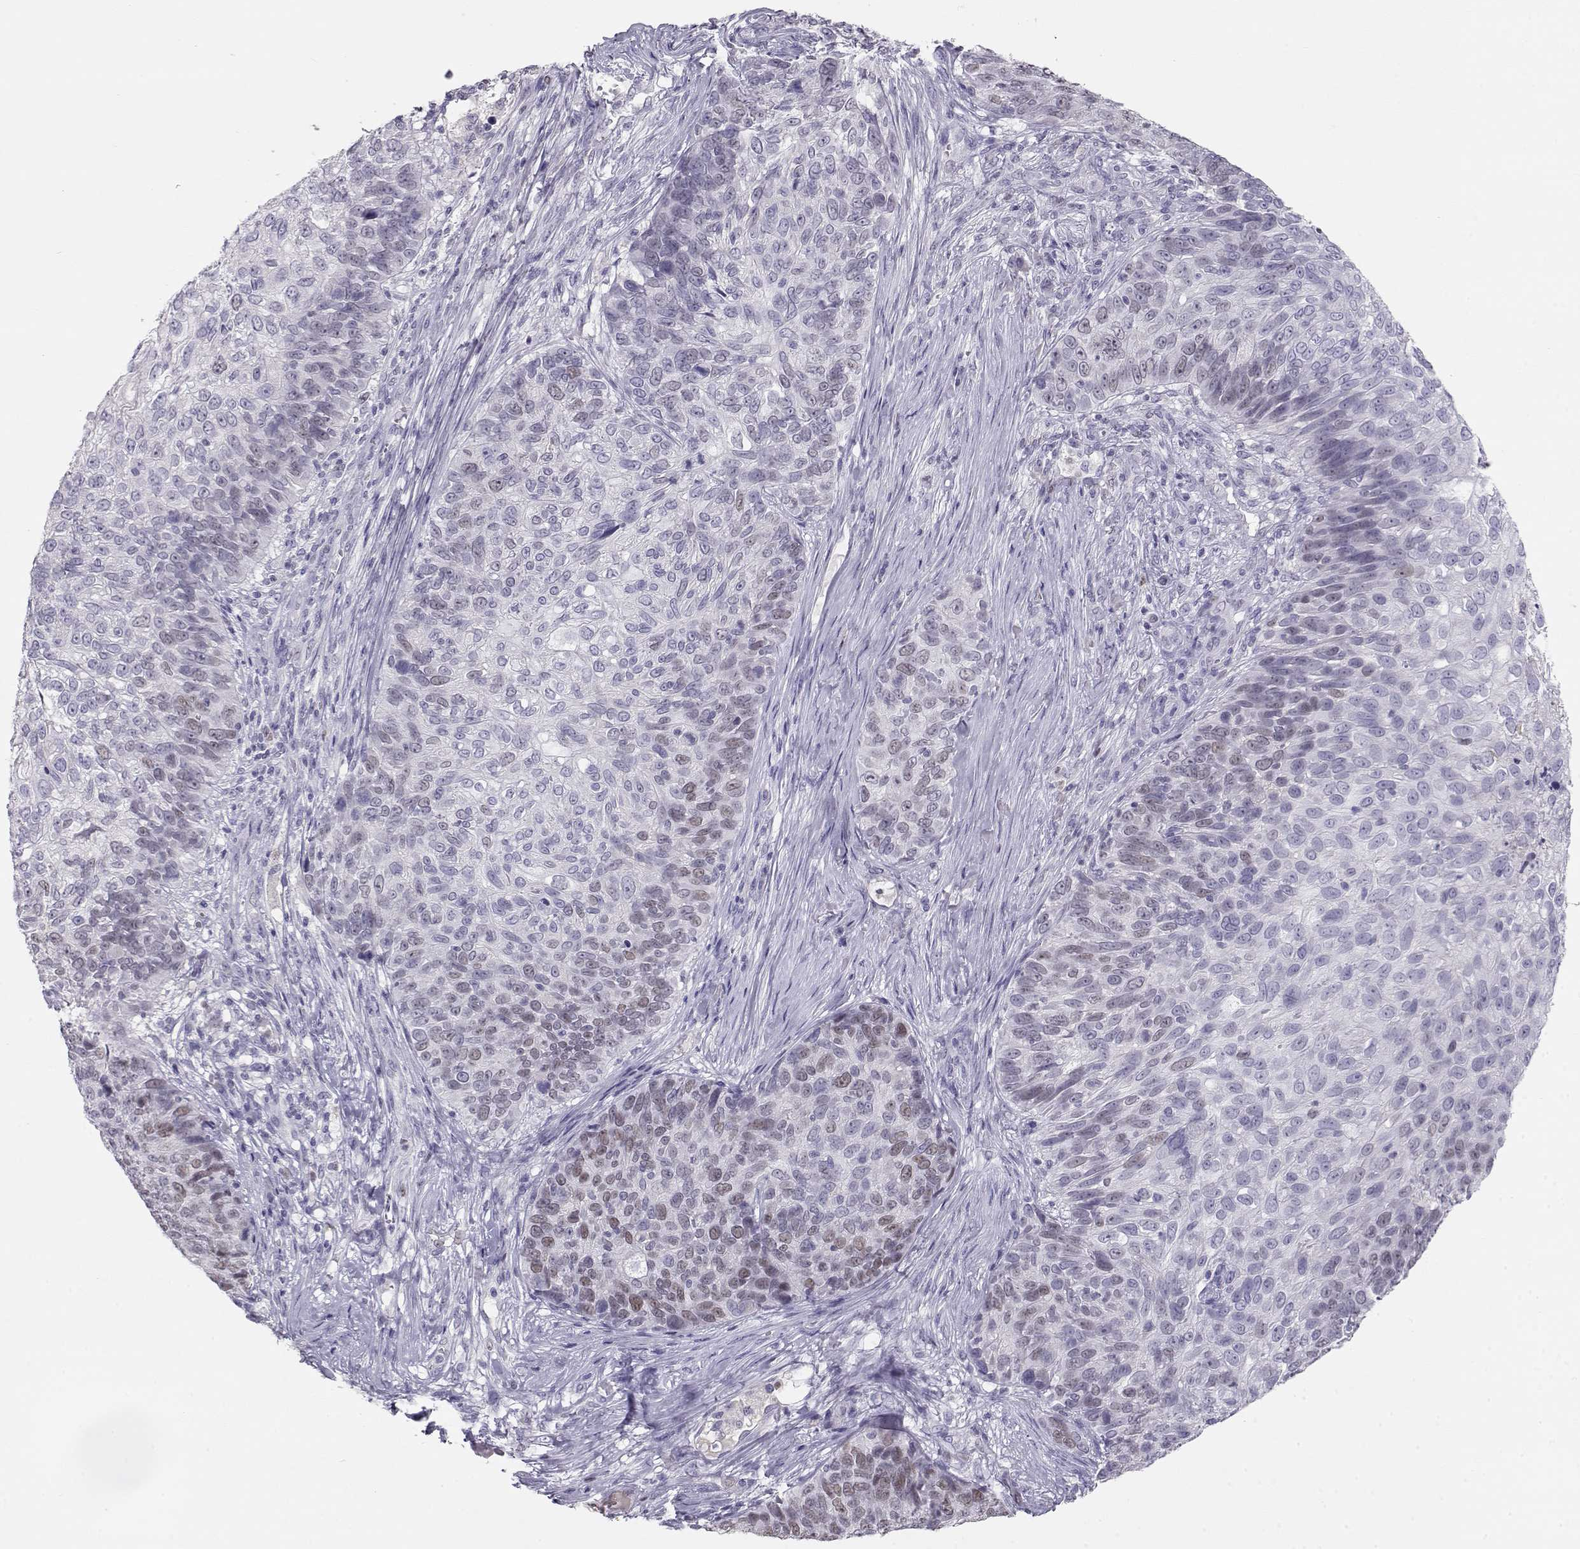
{"staining": {"intensity": "weak", "quantity": "<25%", "location": "nuclear"}, "tissue": "skin cancer", "cell_type": "Tumor cells", "image_type": "cancer", "snomed": [{"axis": "morphology", "description": "Squamous cell carcinoma, NOS"}, {"axis": "topography", "description": "Skin"}], "caption": "Histopathology image shows no significant protein expression in tumor cells of skin cancer.", "gene": "OPN5", "patient": {"sex": "male", "age": 92}}